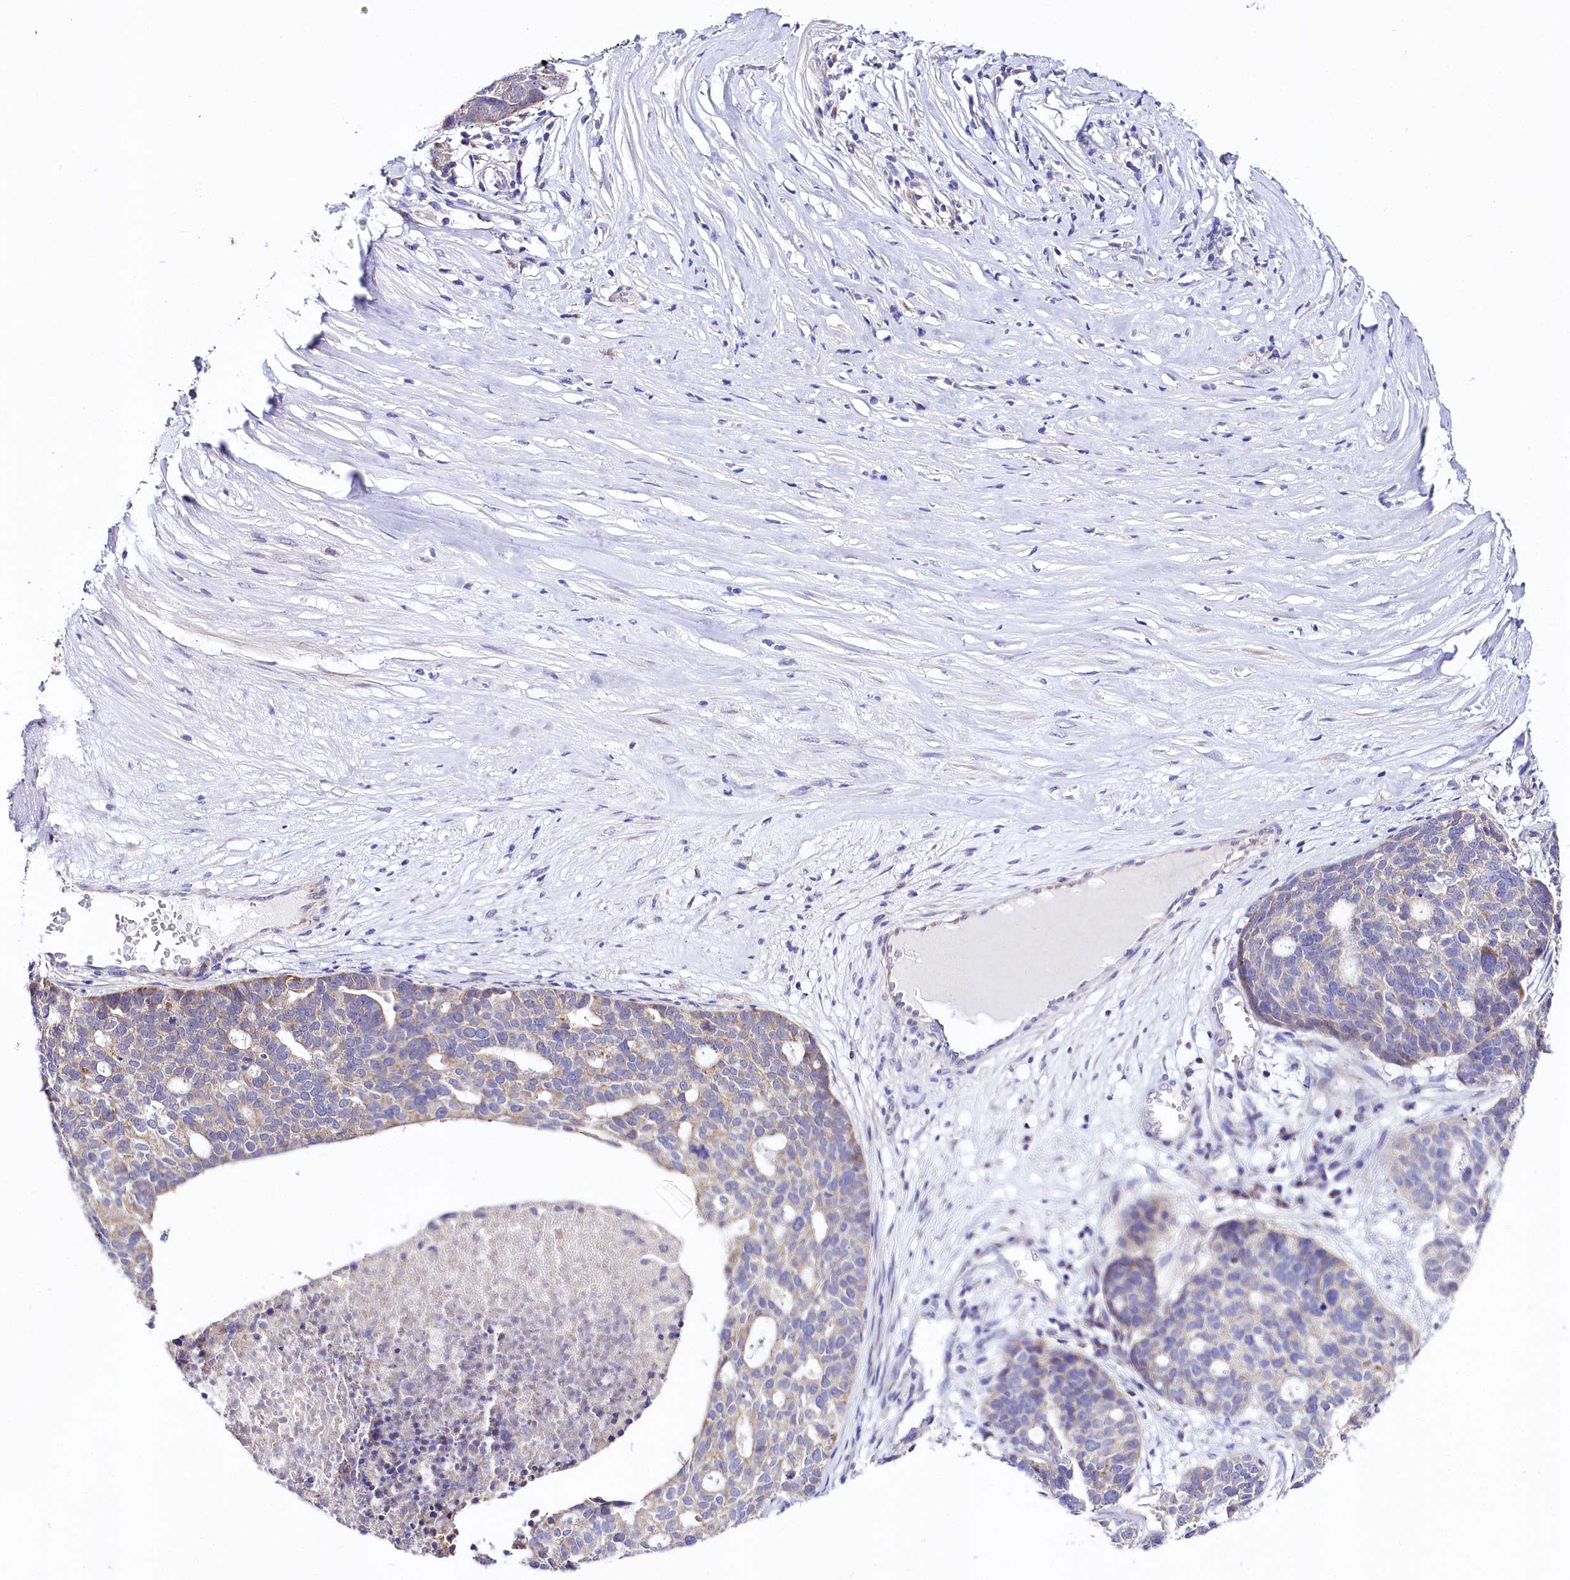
{"staining": {"intensity": "weak", "quantity": "<25%", "location": "cytoplasmic/membranous"}, "tissue": "ovarian cancer", "cell_type": "Tumor cells", "image_type": "cancer", "snomed": [{"axis": "morphology", "description": "Cystadenocarcinoma, serous, NOS"}, {"axis": "topography", "description": "Ovary"}], "caption": "DAB (3,3'-diaminobenzidine) immunohistochemical staining of human ovarian cancer (serous cystadenocarcinoma) shows no significant positivity in tumor cells.", "gene": "CEP295", "patient": {"sex": "female", "age": 59}}